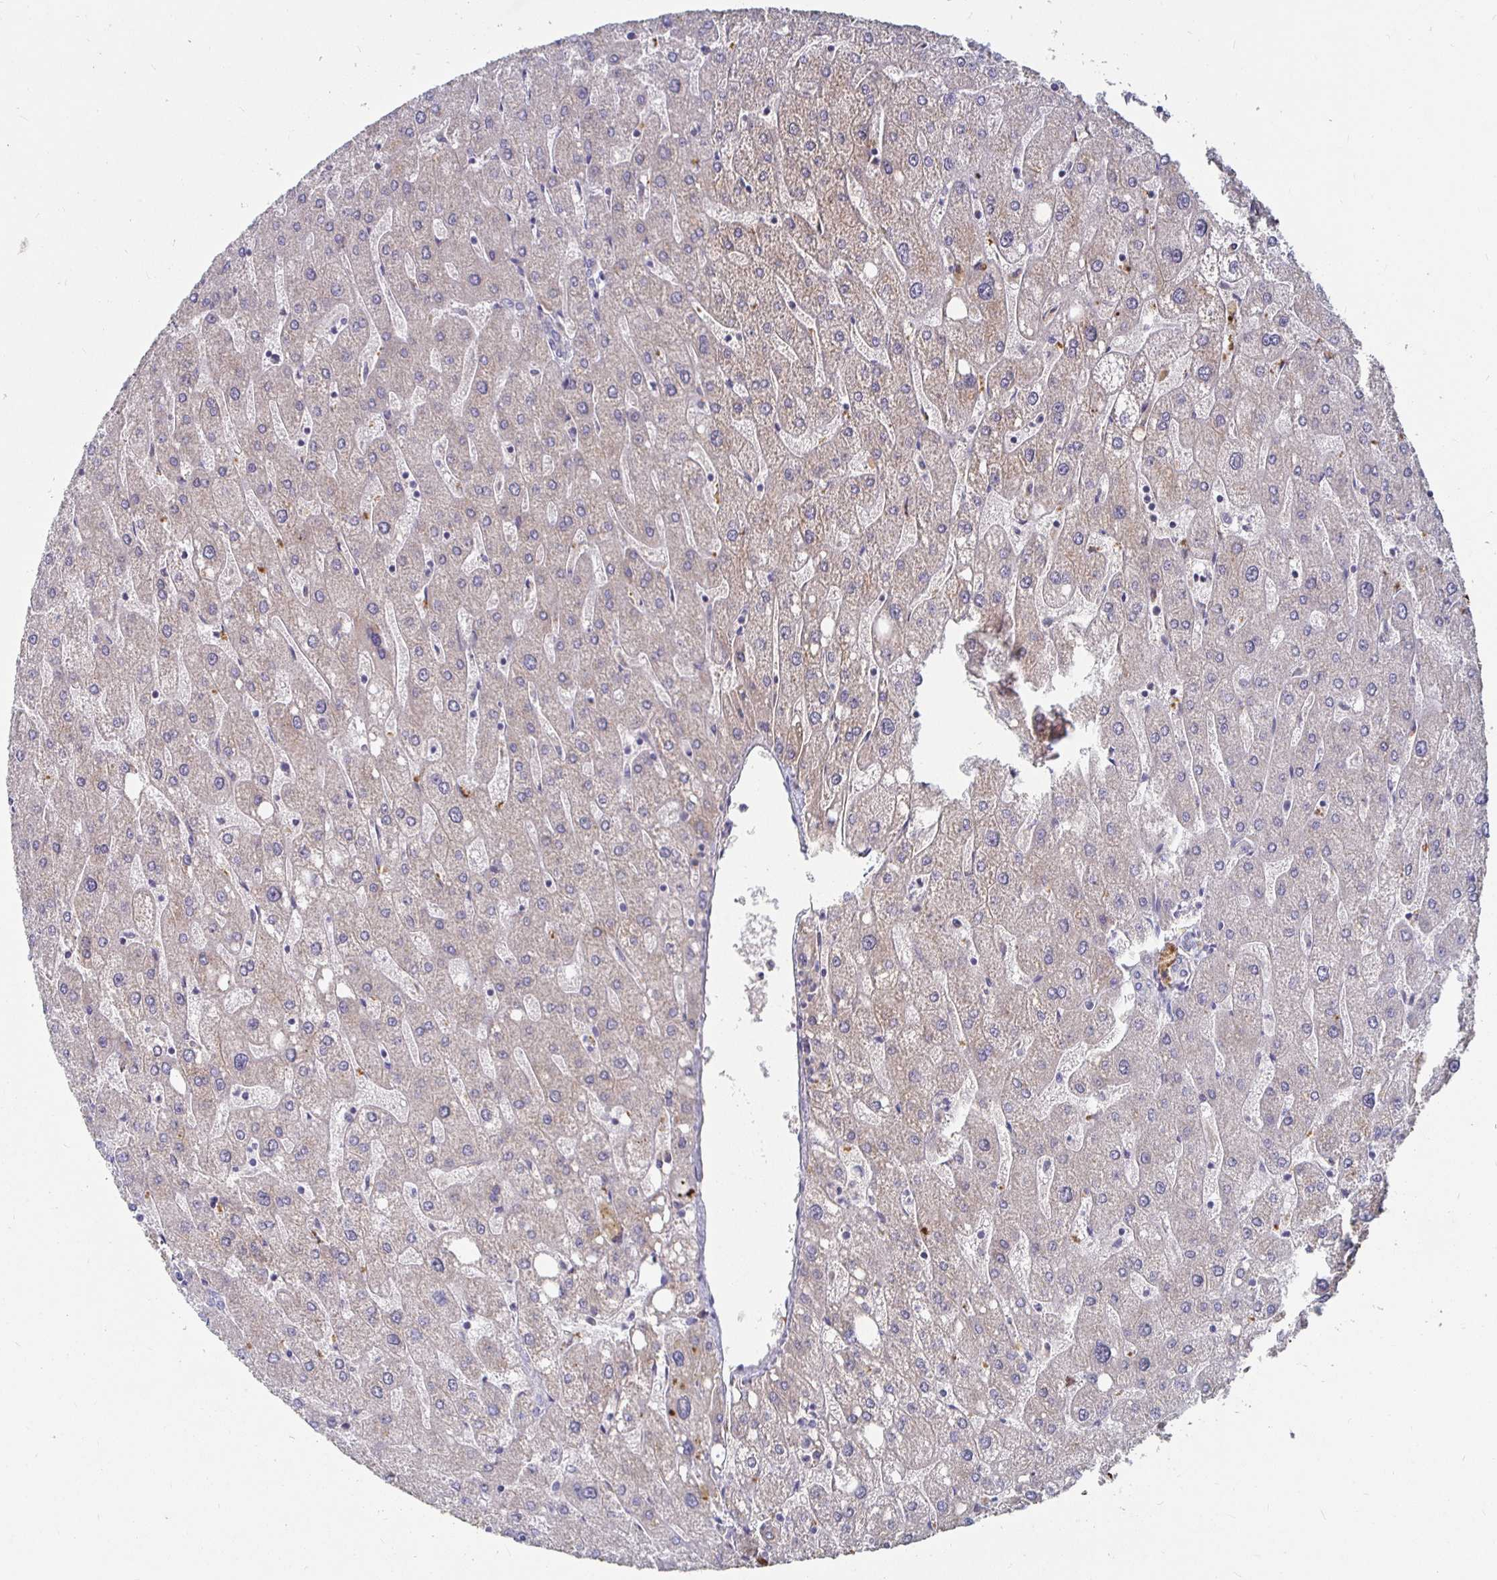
{"staining": {"intensity": "negative", "quantity": "none", "location": "none"}, "tissue": "liver", "cell_type": "Cholangiocytes", "image_type": "normal", "snomed": [{"axis": "morphology", "description": "Normal tissue, NOS"}, {"axis": "topography", "description": "Liver"}], "caption": "This is an IHC histopathology image of normal liver. There is no expression in cholangiocytes.", "gene": "RNF144B", "patient": {"sex": "male", "age": 67}}